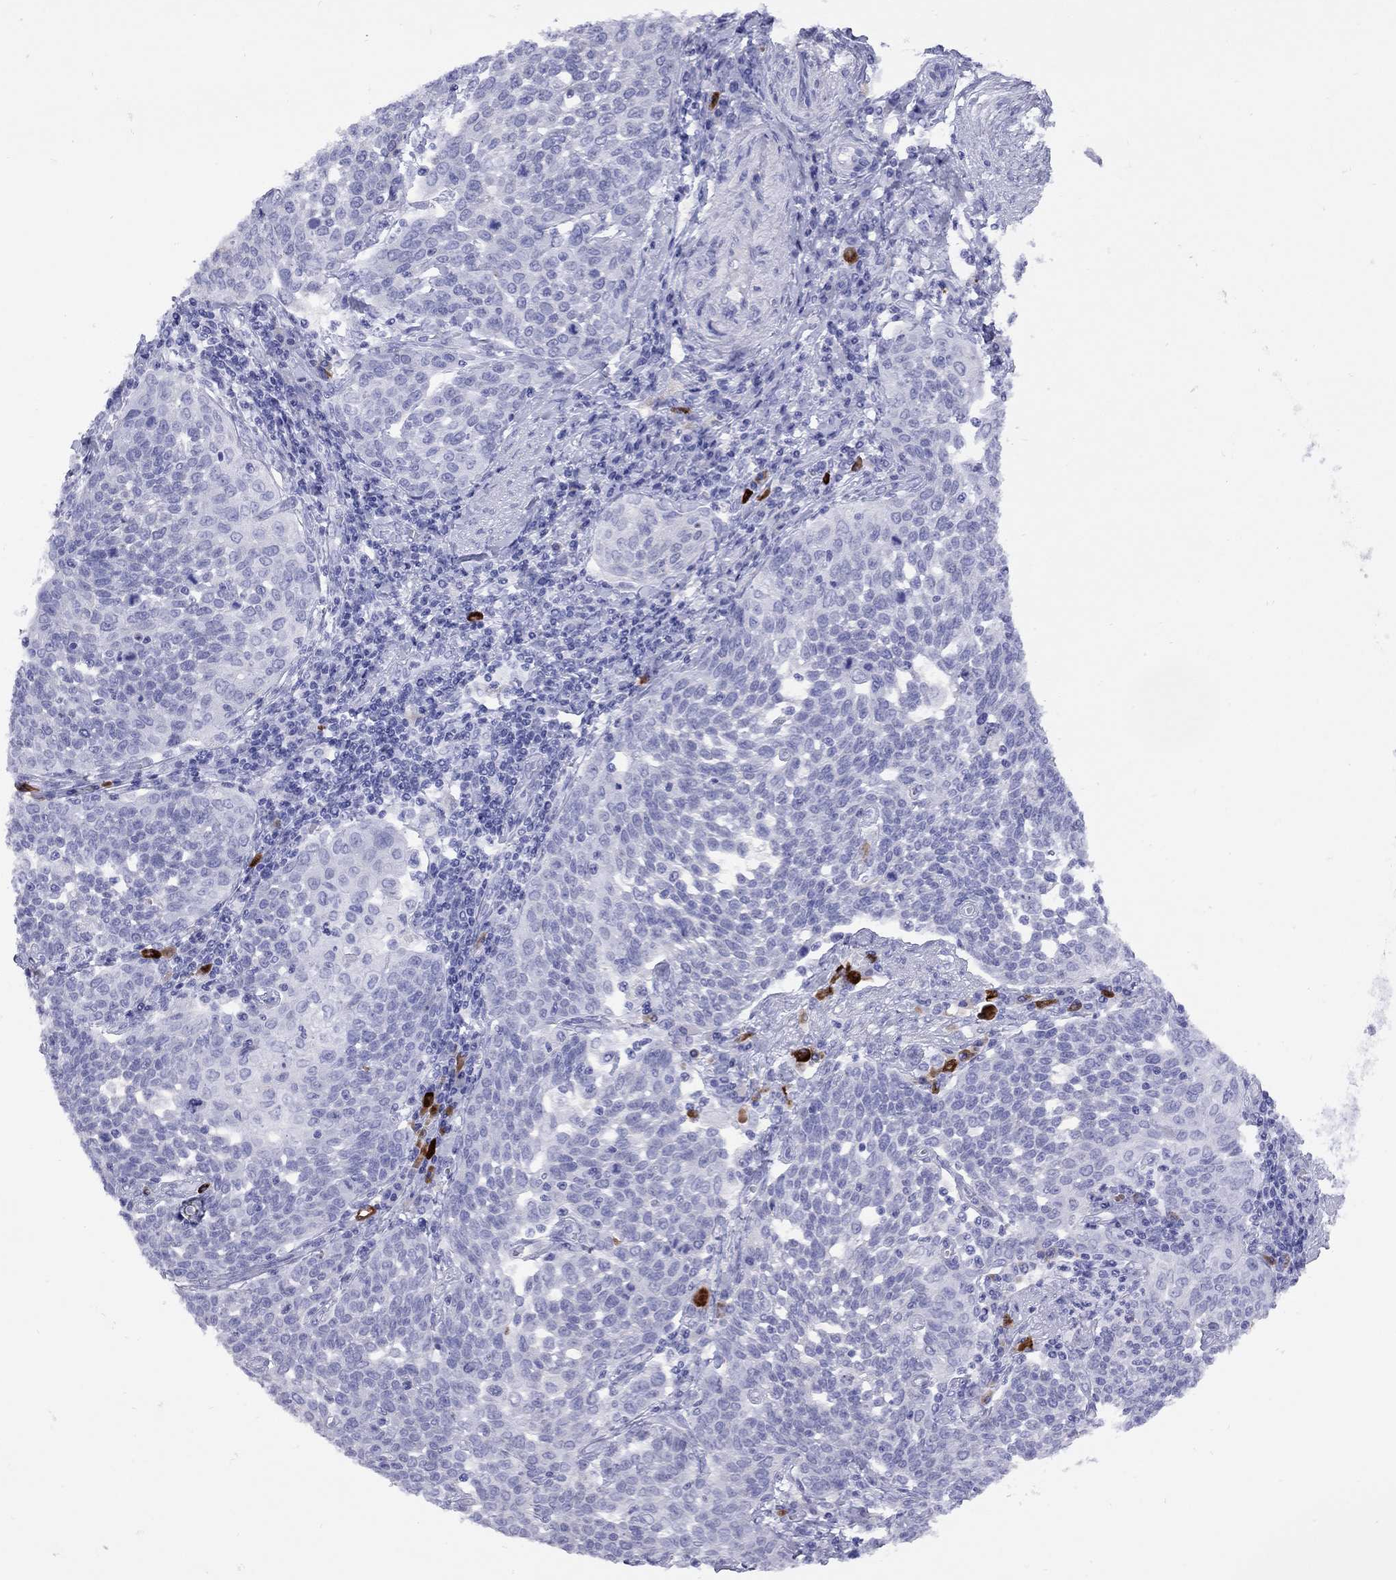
{"staining": {"intensity": "negative", "quantity": "none", "location": "none"}, "tissue": "cervical cancer", "cell_type": "Tumor cells", "image_type": "cancer", "snomed": [{"axis": "morphology", "description": "Squamous cell carcinoma, NOS"}, {"axis": "topography", "description": "Cervix"}], "caption": "Immunohistochemistry of human cervical squamous cell carcinoma displays no expression in tumor cells.", "gene": "GRIA2", "patient": {"sex": "female", "age": 34}}